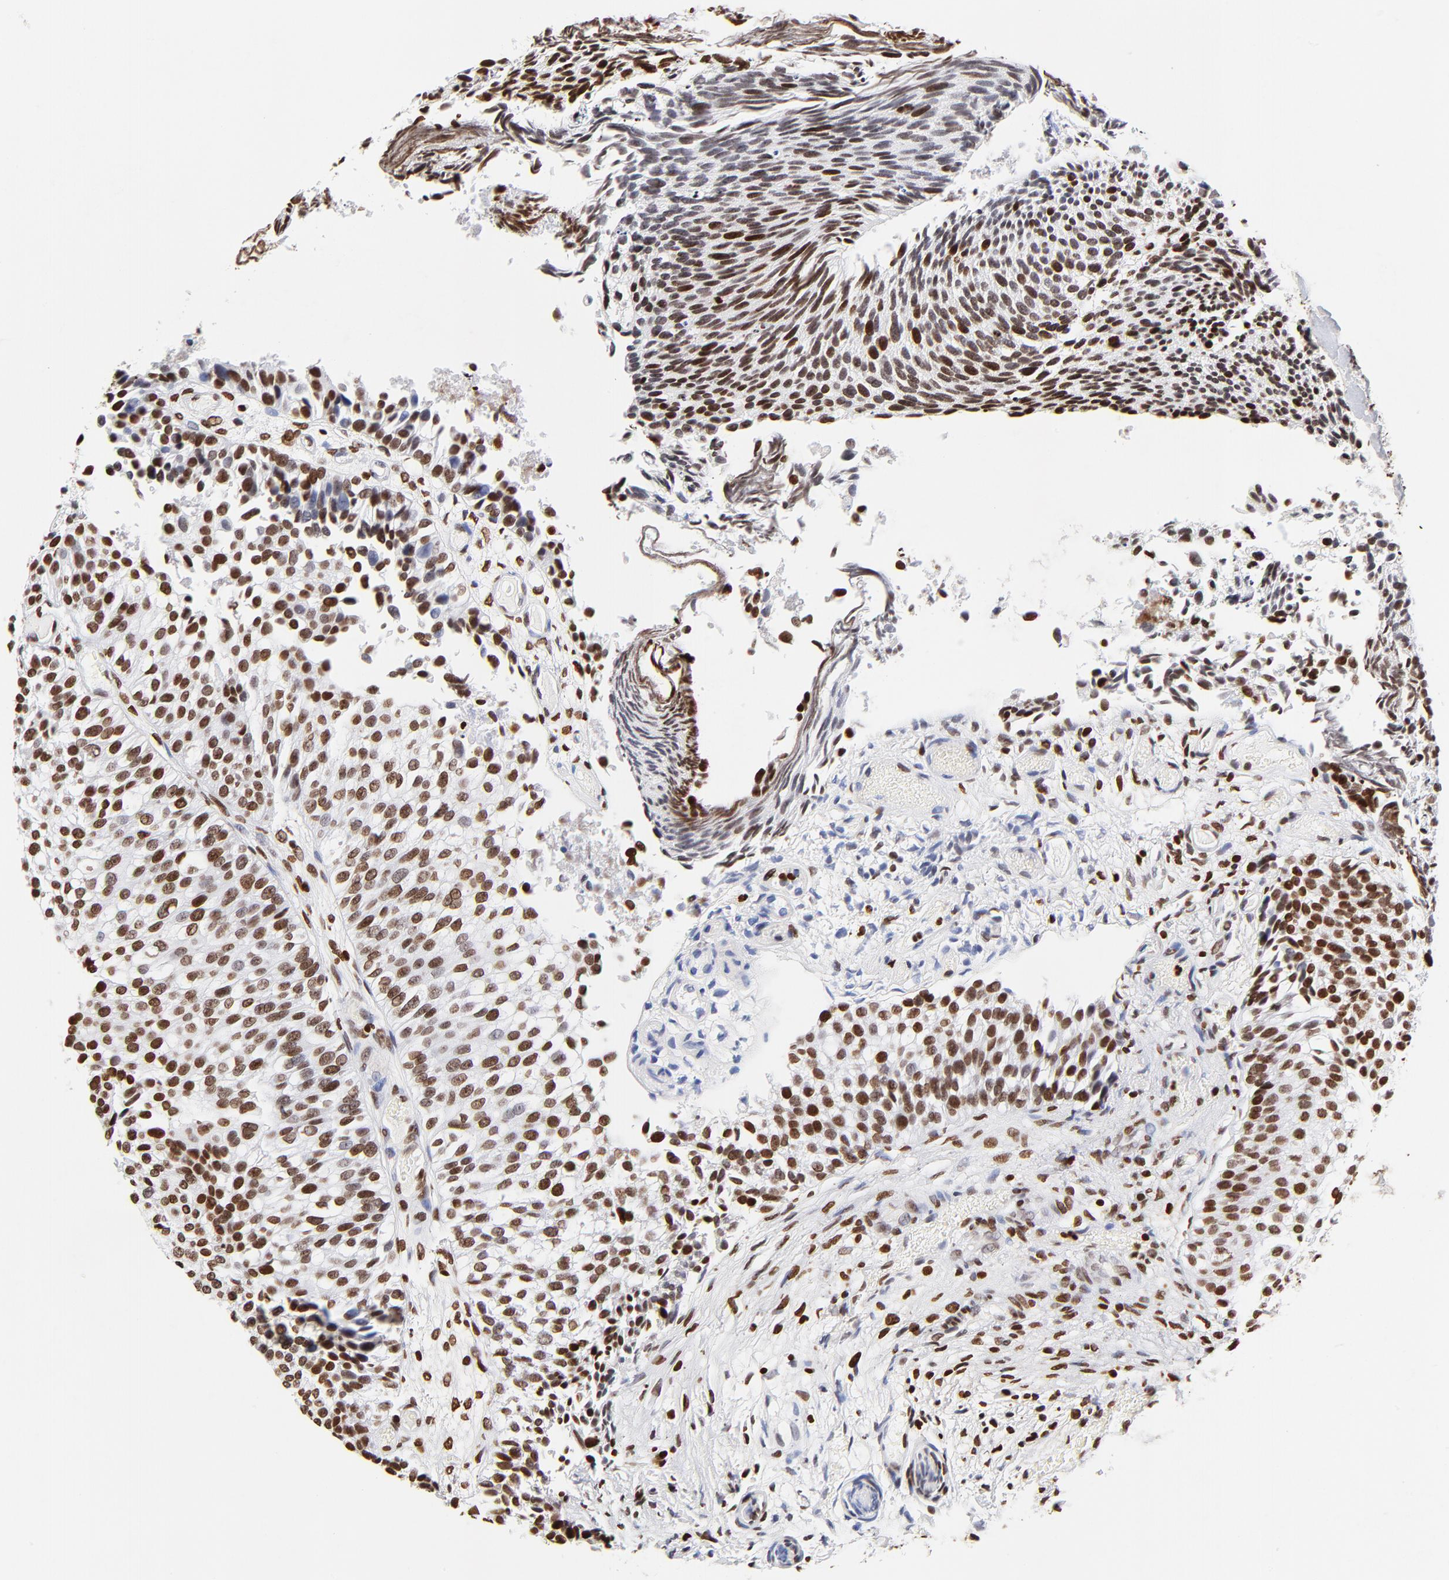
{"staining": {"intensity": "moderate", "quantity": ">75%", "location": "nuclear"}, "tissue": "urothelial cancer", "cell_type": "Tumor cells", "image_type": "cancer", "snomed": [{"axis": "morphology", "description": "Urothelial carcinoma, Low grade"}, {"axis": "topography", "description": "Urinary bladder"}], "caption": "A histopathology image showing moderate nuclear positivity in about >75% of tumor cells in urothelial cancer, as visualized by brown immunohistochemical staining.", "gene": "FBH1", "patient": {"sex": "male", "age": 84}}